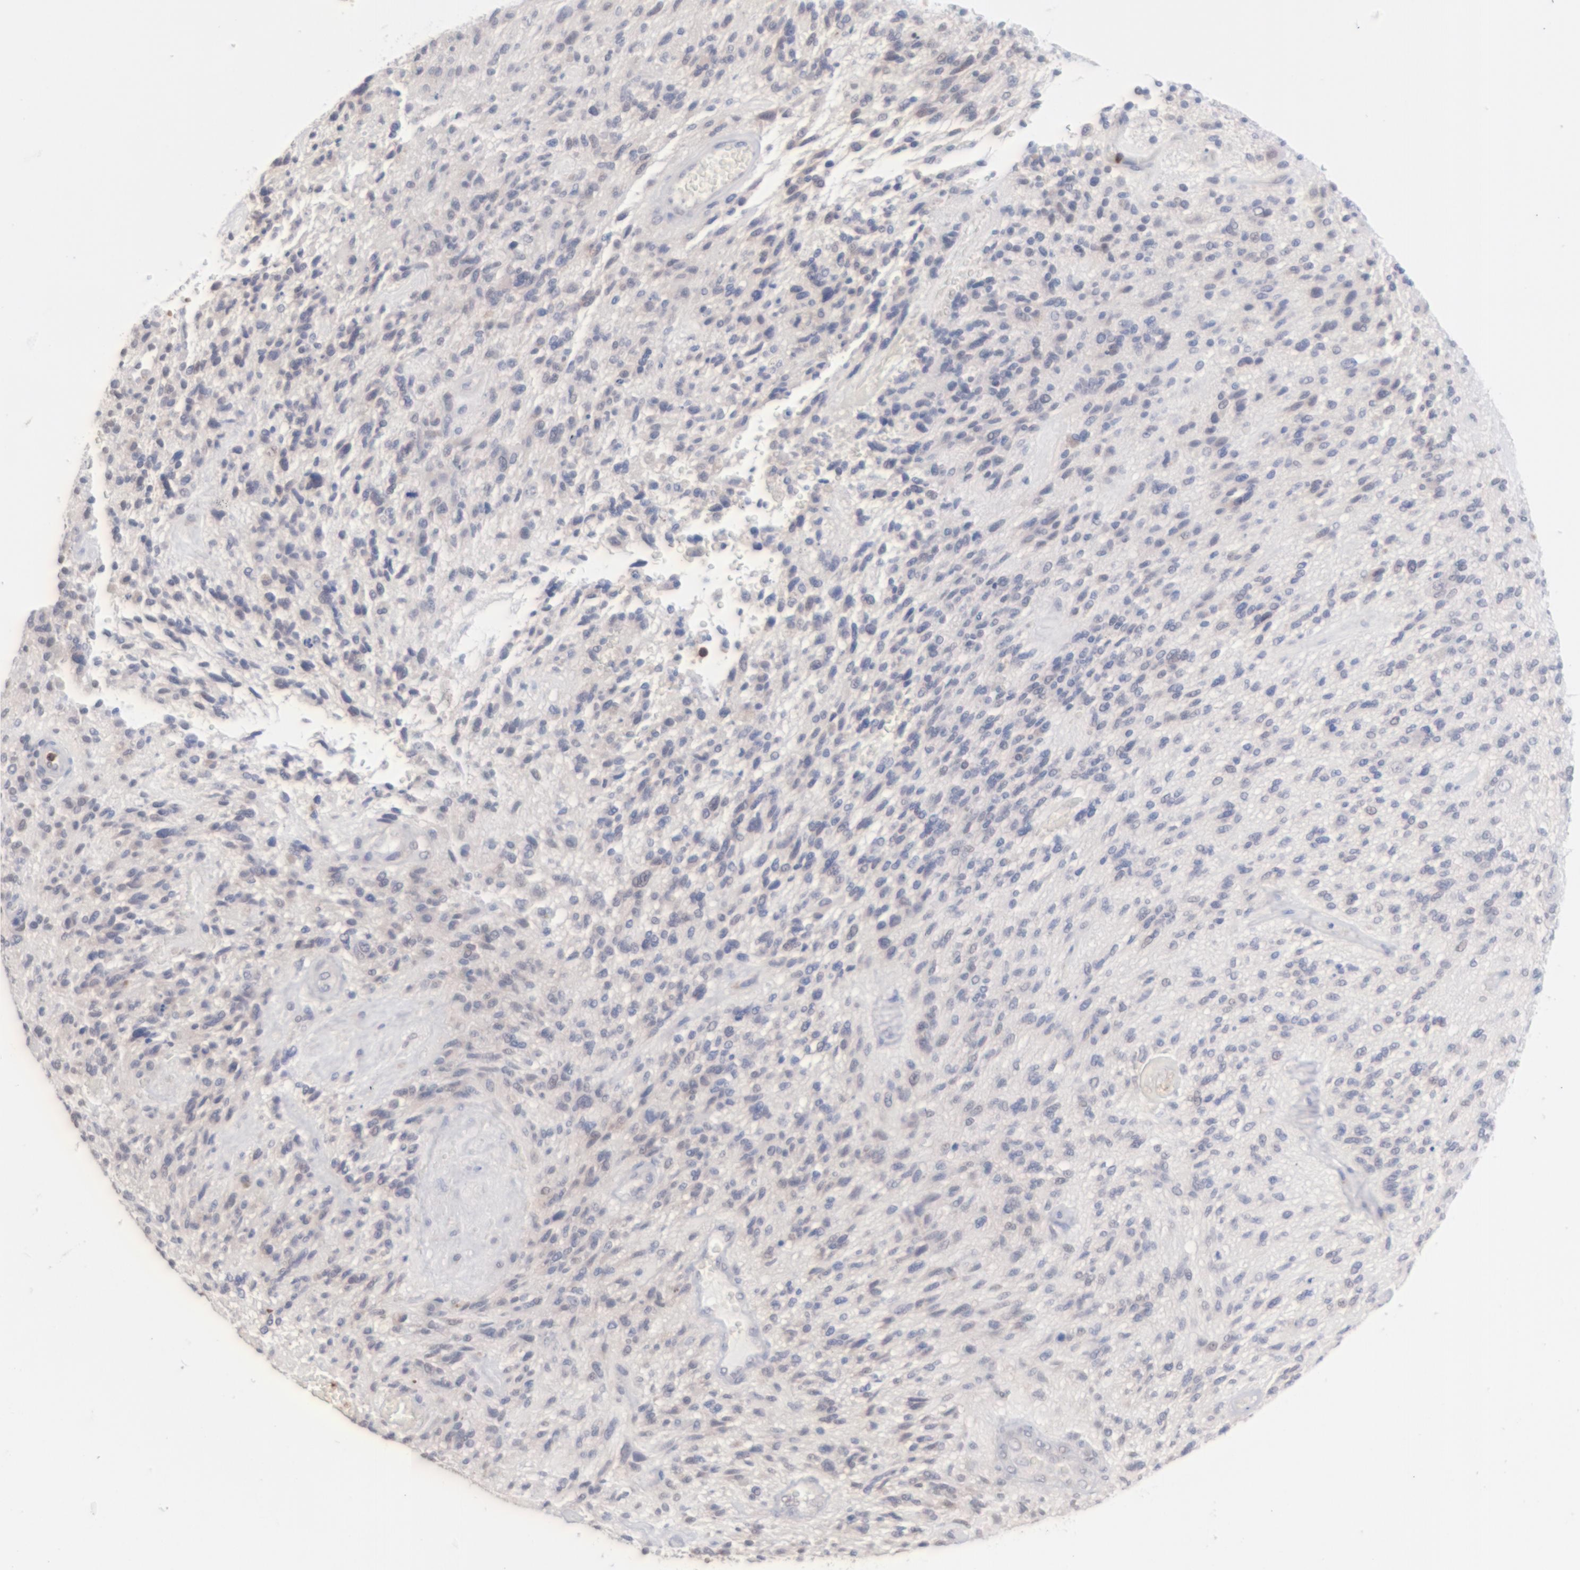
{"staining": {"intensity": "negative", "quantity": "none", "location": "none"}, "tissue": "glioma", "cell_type": "Tumor cells", "image_type": "cancer", "snomed": [{"axis": "morphology", "description": "Normal tissue, NOS"}, {"axis": "morphology", "description": "Glioma, malignant, High grade"}, {"axis": "topography", "description": "Cerebral cortex"}], "caption": "This is a image of IHC staining of malignant high-grade glioma, which shows no staining in tumor cells. (Stains: DAB (3,3'-diaminobenzidine) IHC with hematoxylin counter stain, Microscopy: brightfield microscopy at high magnification).", "gene": "MGAM", "patient": {"sex": "male", "age": 75}}